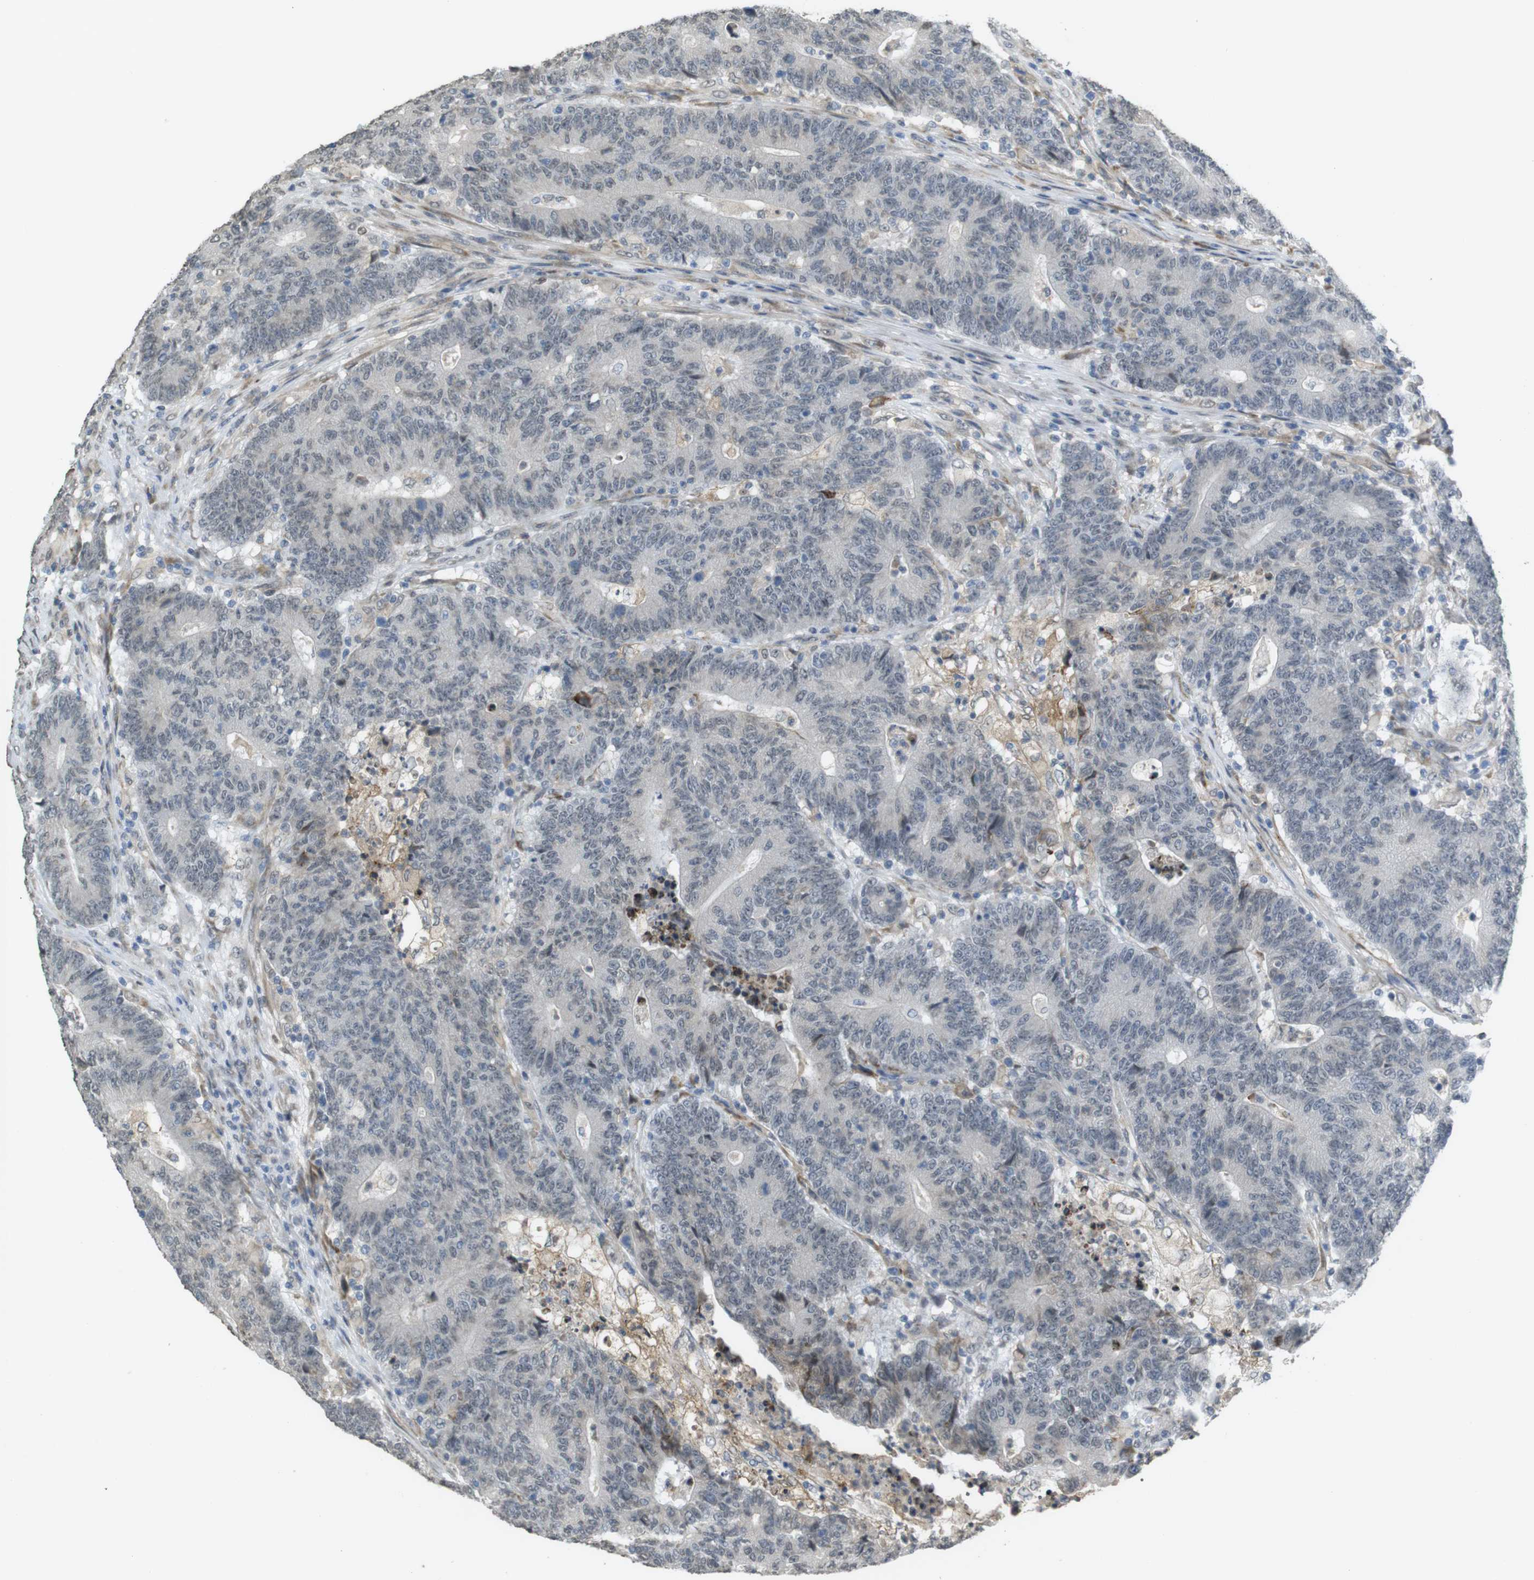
{"staining": {"intensity": "negative", "quantity": "none", "location": "none"}, "tissue": "colorectal cancer", "cell_type": "Tumor cells", "image_type": "cancer", "snomed": [{"axis": "morphology", "description": "Normal tissue, NOS"}, {"axis": "morphology", "description": "Adenocarcinoma, NOS"}, {"axis": "topography", "description": "Colon"}], "caption": "An image of adenocarcinoma (colorectal) stained for a protein shows no brown staining in tumor cells.", "gene": "FZD10", "patient": {"sex": "female", "age": 75}}